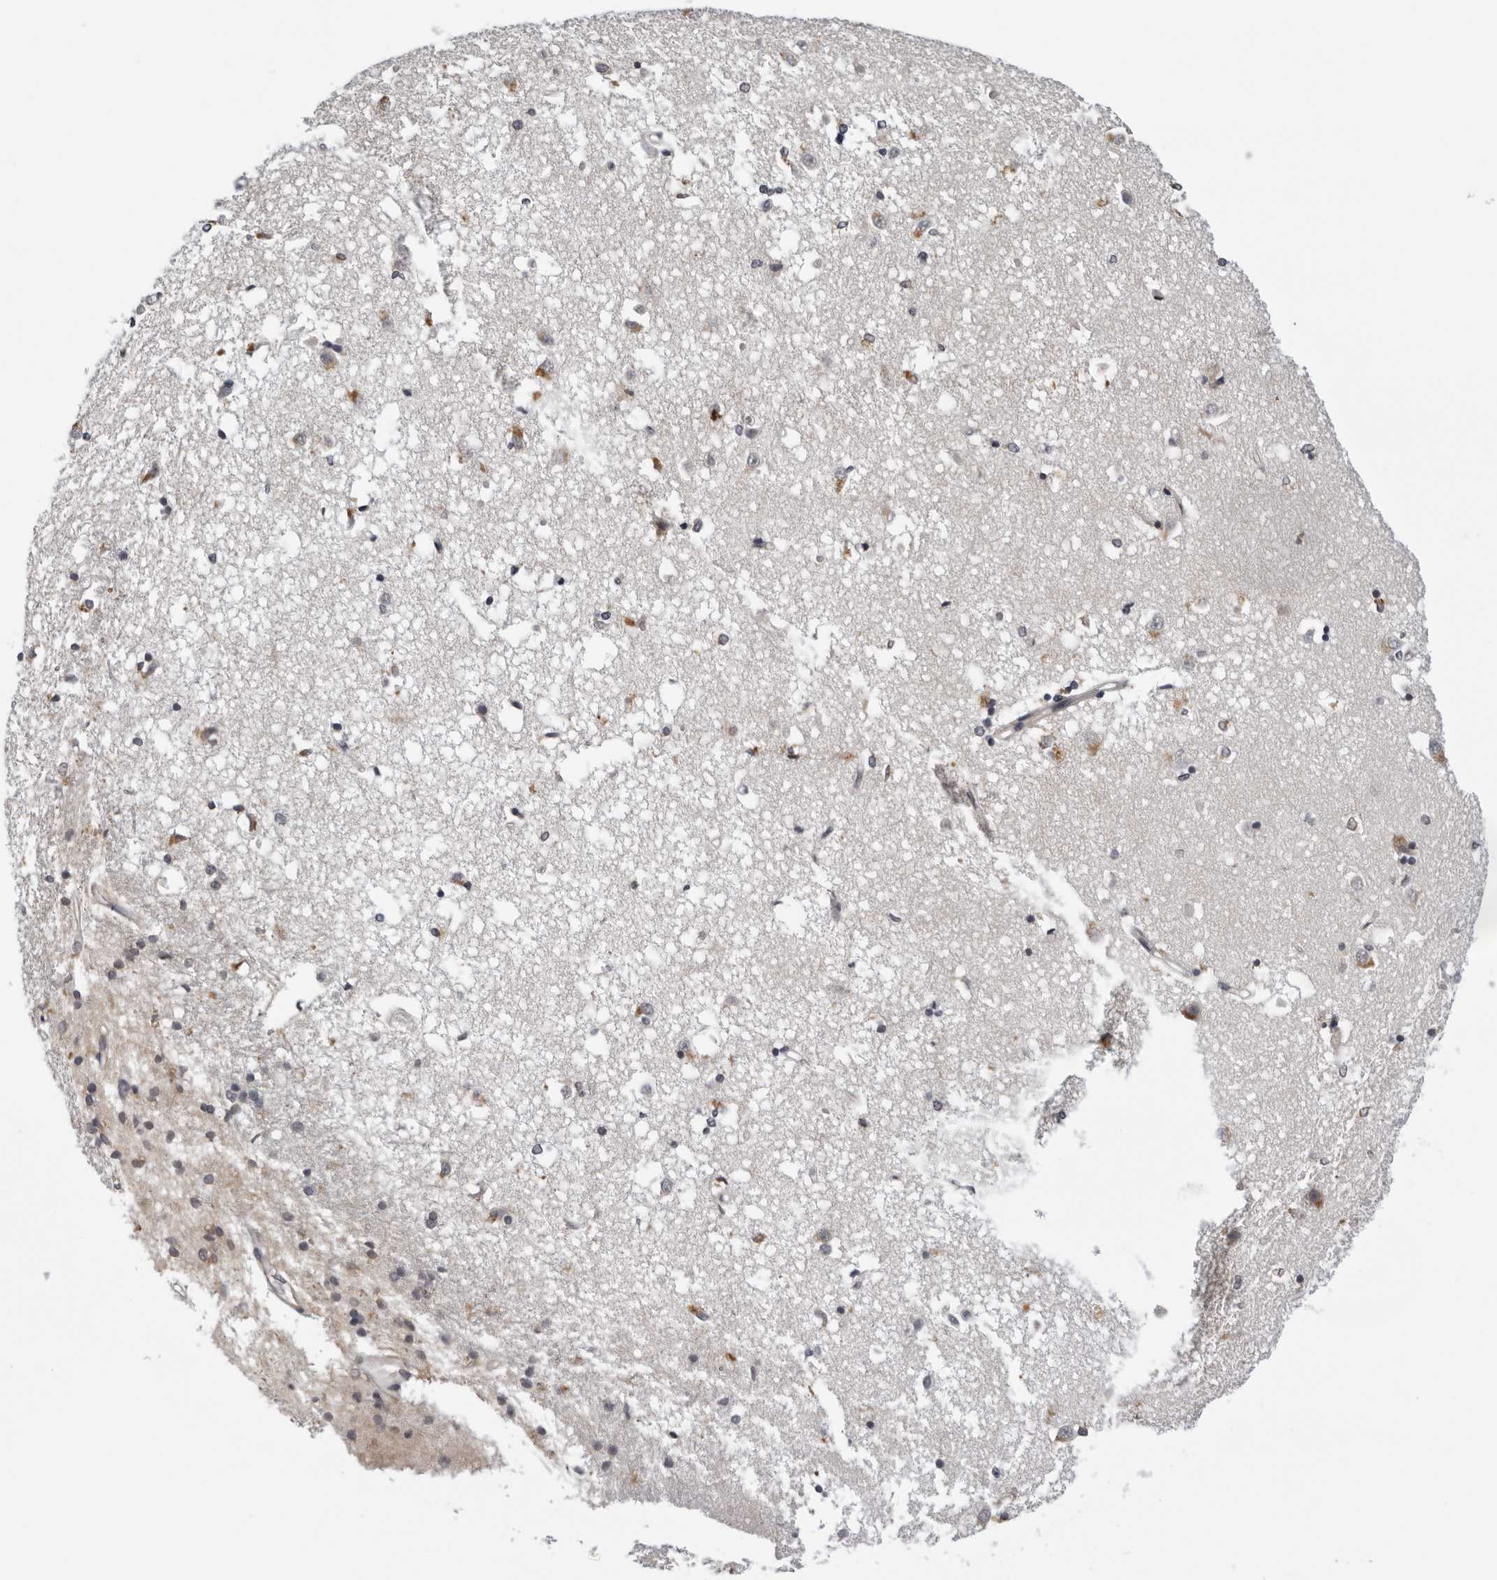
{"staining": {"intensity": "moderate", "quantity": "<25%", "location": "cytoplasmic/membranous"}, "tissue": "caudate", "cell_type": "Glial cells", "image_type": "normal", "snomed": [{"axis": "morphology", "description": "Normal tissue, NOS"}, {"axis": "topography", "description": "Lateral ventricle wall"}], "caption": "A brown stain highlights moderate cytoplasmic/membranous positivity of a protein in glial cells of unremarkable human caudate.", "gene": "CPT2", "patient": {"sex": "male", "age": 45}}